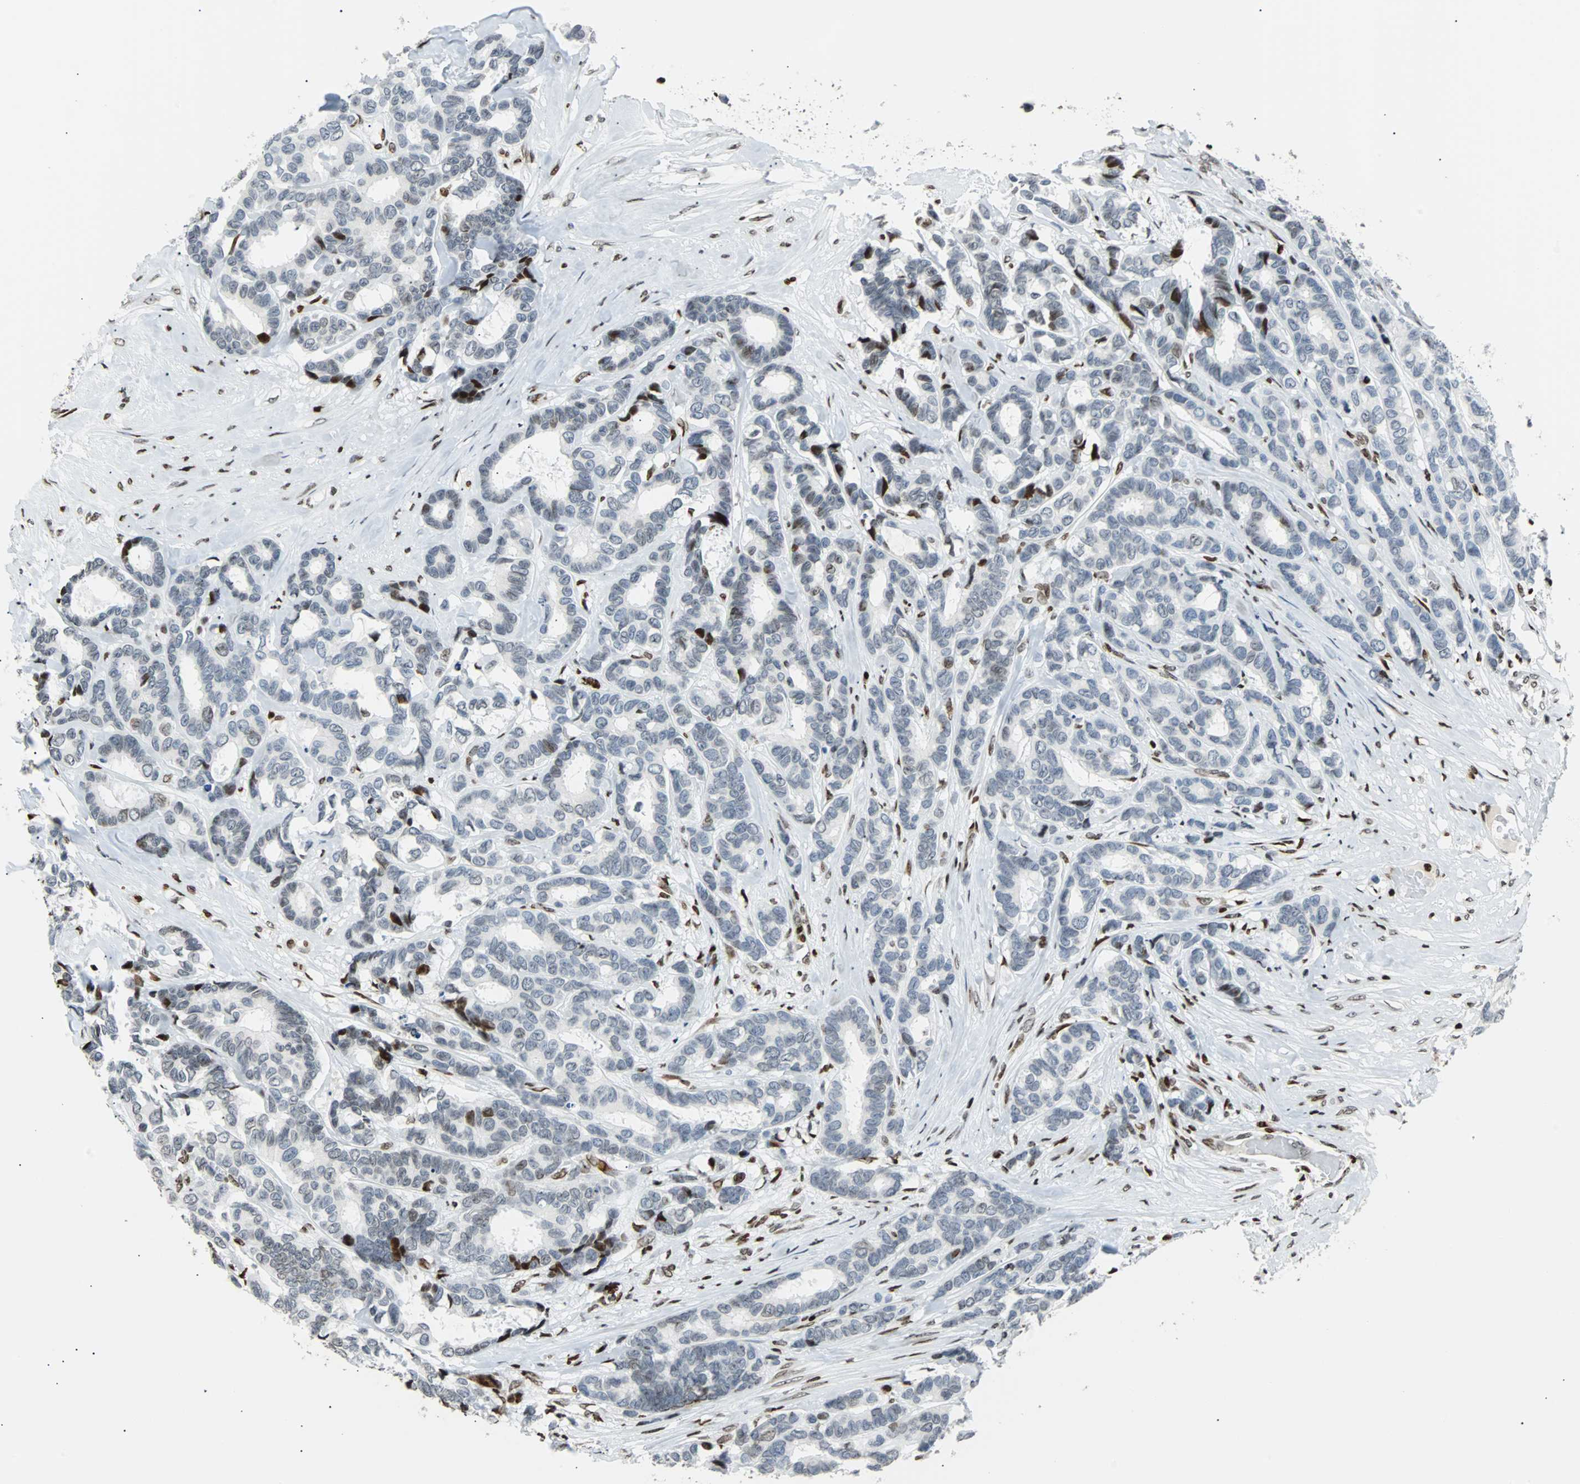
{"staining": {"intensity": "moderate", "quantity": "<25%", "location": "nuclear"}, "tissue": "breast cancer", "cell_type": "Tumor cells", "image_type": "cancer", "snomed": [{"axis": "morphology", "description": "Duct carcinoma"}, {"axis": "topography", "description": "Breast"}], "caption": "Breast intraductal carcinoma stained with immunohistochemistry demonstrates moderate nuclear expression in about <25% of tumor cells.", "gene": "ZNF131", "patient": {"sex": "female", "age": 87}}